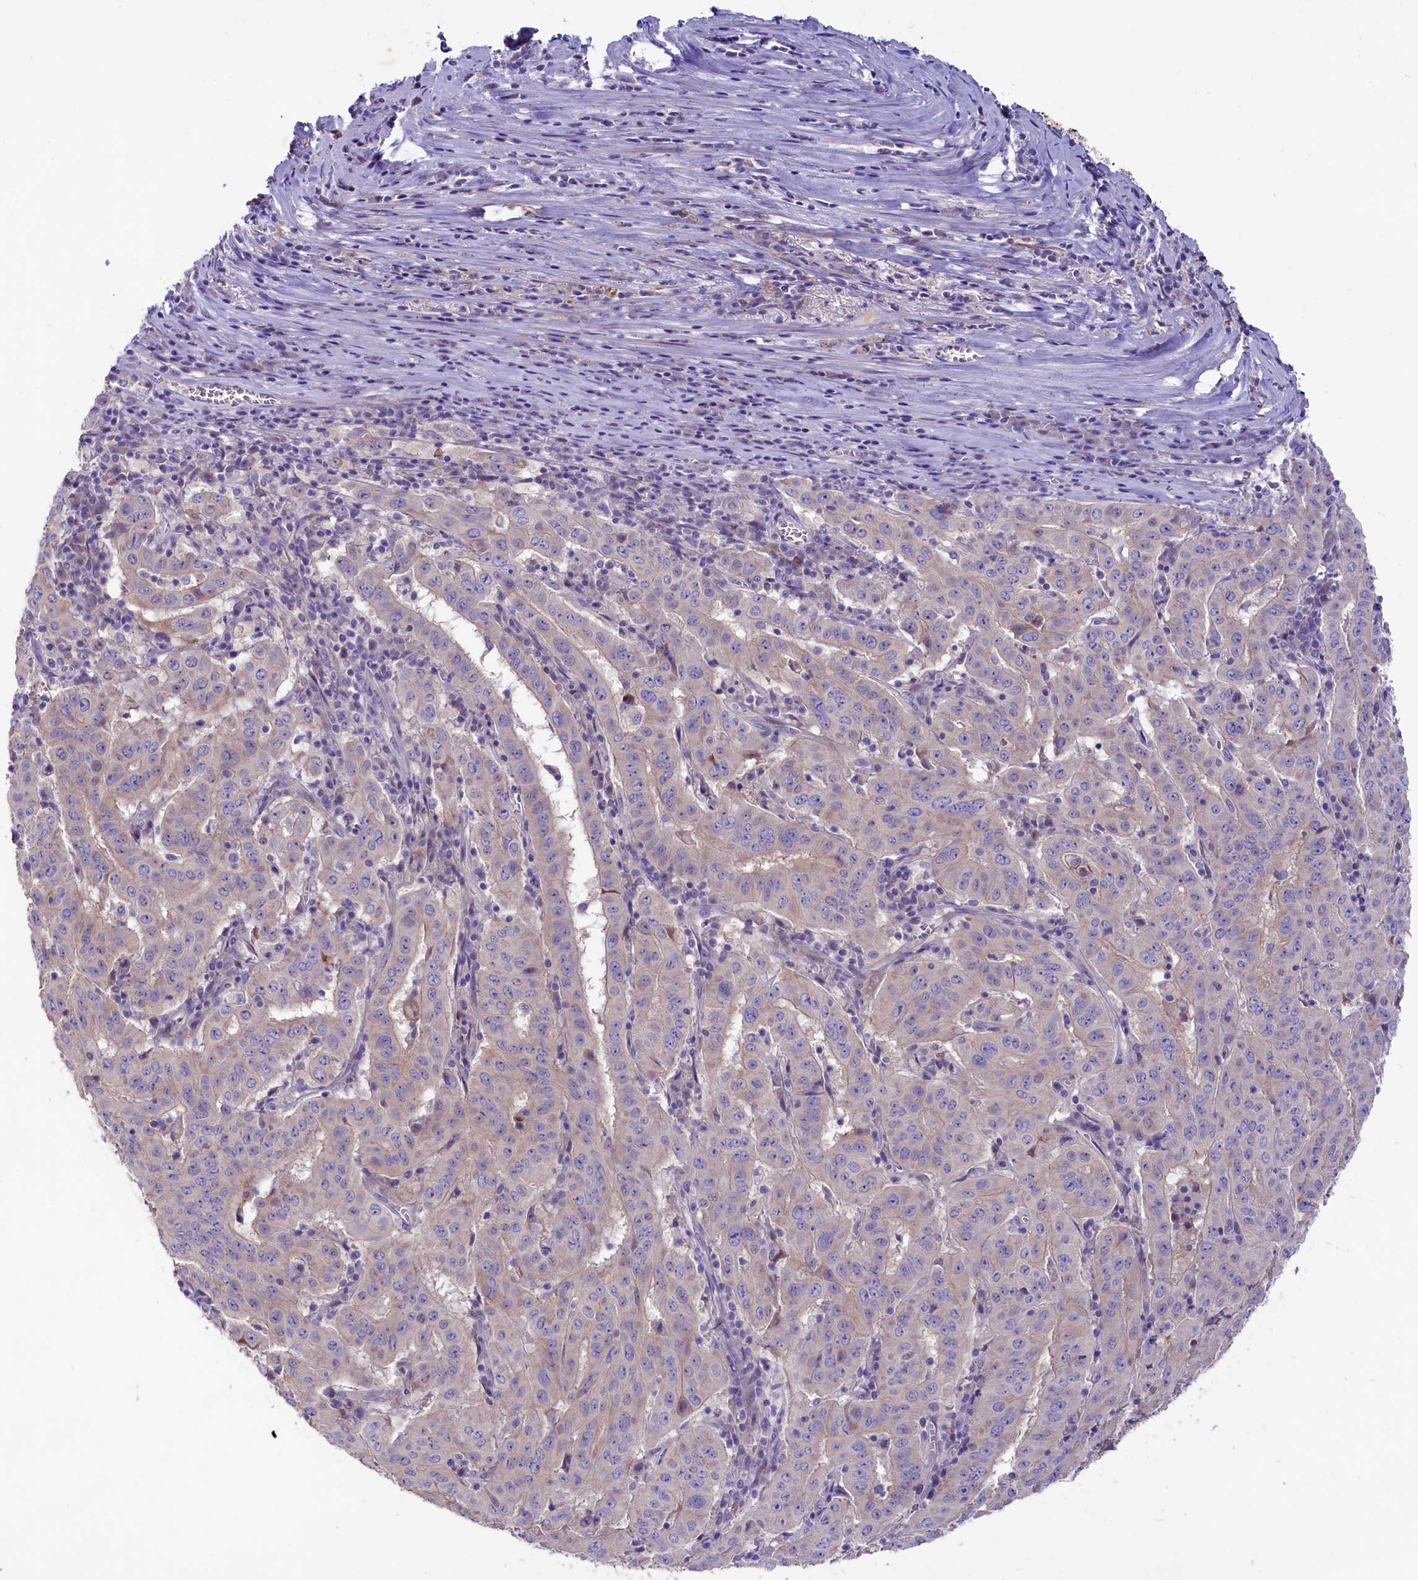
{"staining": {"intensity": "negative", "quantity": "none", "location": "none"}, "tissue": "pancreatic cancer", "cell_type": "Tumor cells", "image_type": "cancer", "snomed": [{"axis": "morphology", "description": "Adenocarcinoma, NOS"}, {"axis": "topography", "description": "Pancreas"}], "caption": "Immunohistochemistry (IHC) of human pancreatic adenocarcinoma reveals no staining in tumor cells. The staining was performed using DAB (3,3'-diaminobenzidine) to visualize the protein expression in brown, while the nuclei were stained in blue with hematoxylin (Magnification: 20x).", "gene": "CD99L2", "patient": {"sex": "male", "age": 63}}